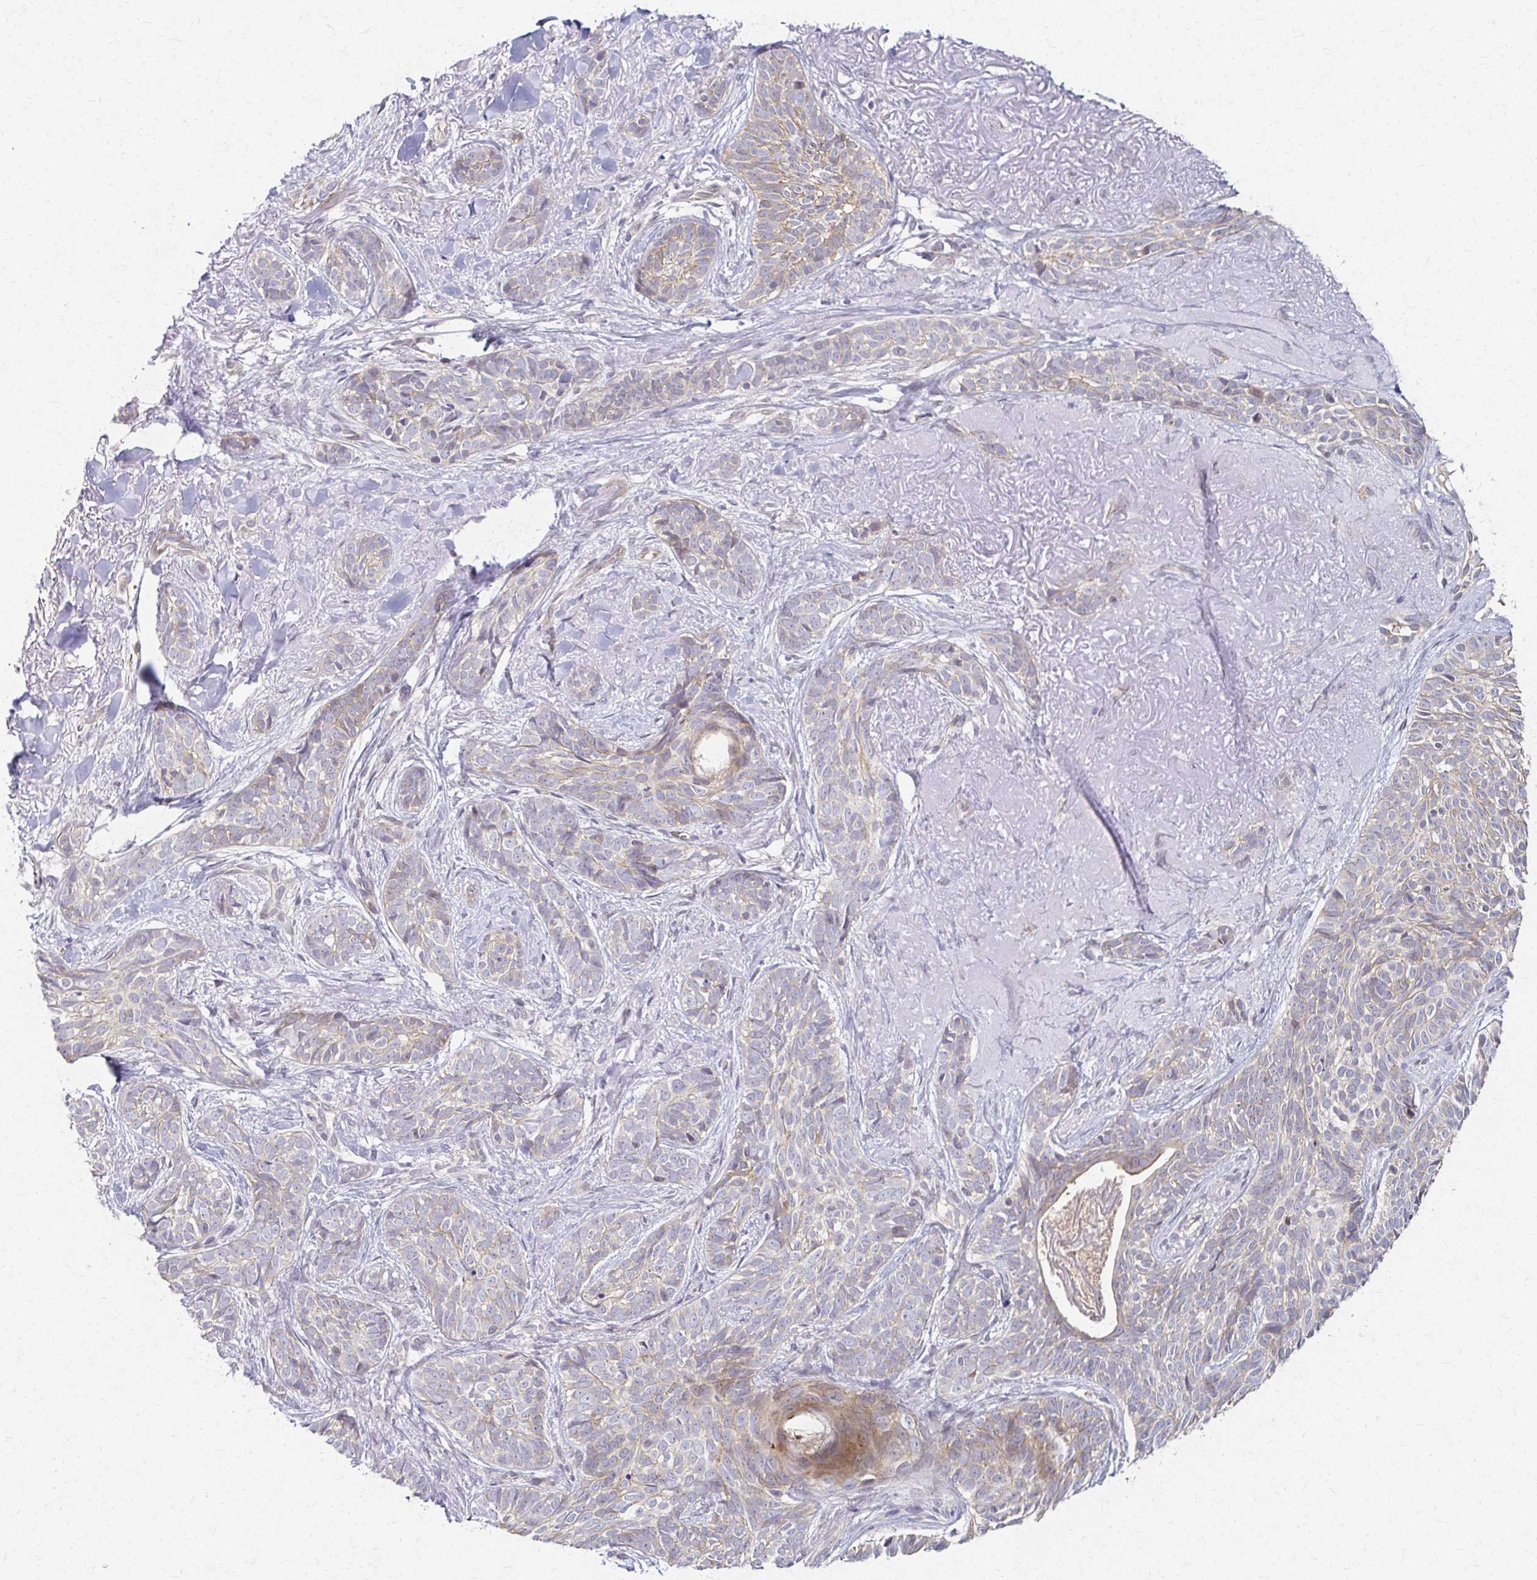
{"staining": {"intensity": "weak", "quantity": "<25%", "location": "cytoplasmic/membranous"}, "tissue": "skin cancer", "cell_type": "Tumor cells", "image_type": "cancer", "snomed": [{"axis": "morphology", "description": "Basal cell carcinoma"}, {"axis": "morphology", "description": "BCC, high aggressive"}, {"axis": "topography", "description": "Skin"}], "caption": "Immunohistochemistry (IHC) photomicrograph of human skin cancer stained for a protein (brown), which demonstrates no expression in tumor cells. Nuclei are stained in blue.", "gene": "EOLA2", "patient": {"sex": "female", "age": 79}}